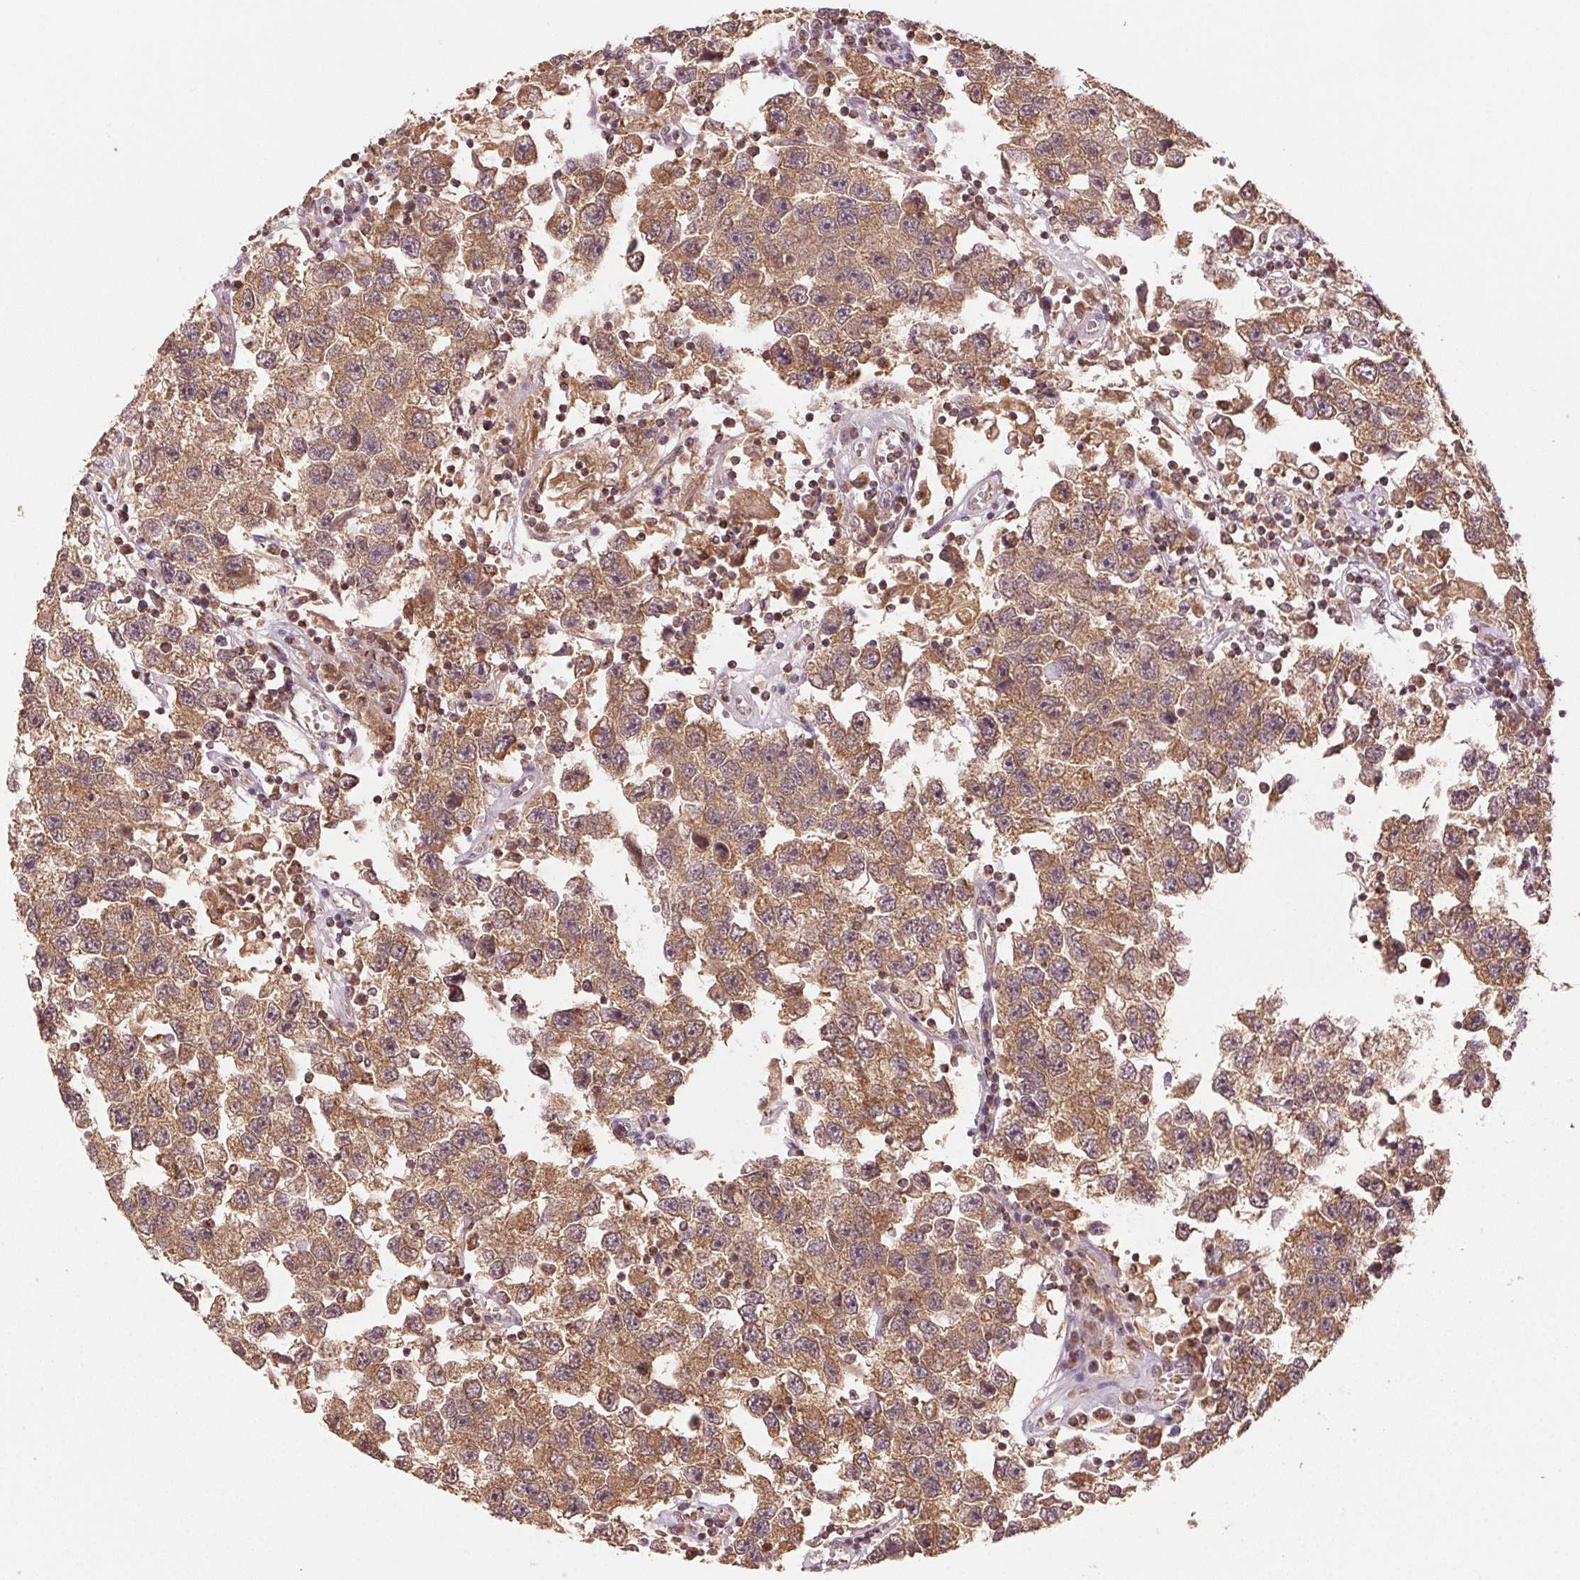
{"staining": {"intensity": "moderate", "quantity": ">75%", "location": "cytoplasmic/membranous"}, "tissue": "testis cancer", "cell_type": "Tumor cells", "image_type": "cancer", "snomed": [{"axis": "morphology", "description": "Seminoma, NOS"}, {"axis": "topography", "description": "Testis"}], "caption": "This image reveals testis cancer stained with immunohistochemistry (IHC) to label a protein in brown. The cytoplasmic/membranous of tumor cells show moderate positivity for the protein. Nuclei are counter-stained blue.", "gene": "ARHGAP6", "patient": {"sex": "male", "age": 26}}